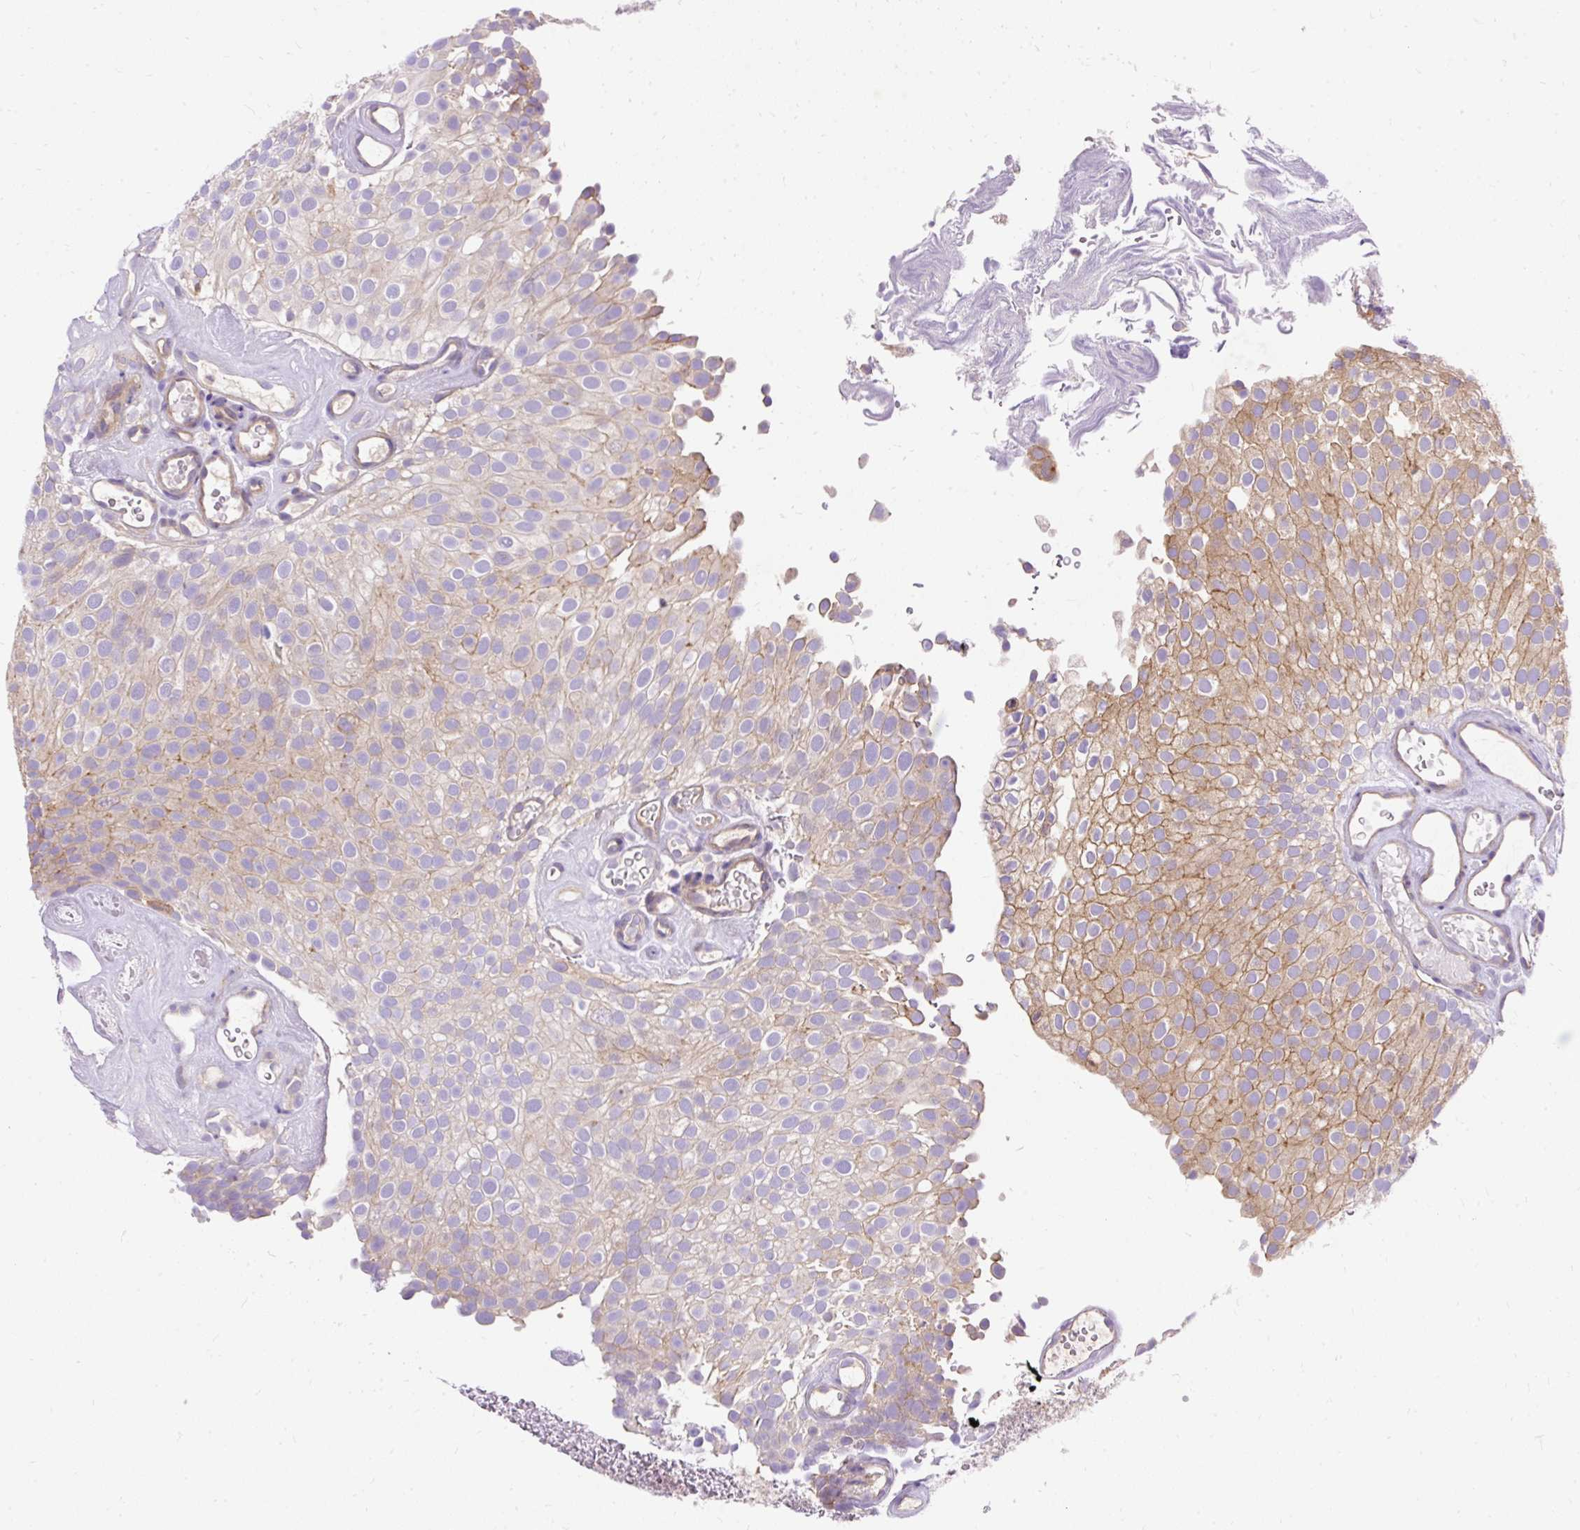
{"staining": {"intensity": "moderate", "quantity": "25%-75%", "location": "cytoplasmic/membranous"}, "tissue": "urothelial cancer", "cell_type": "Tumor cells", "image_type": "cancer", "snomed": [{"axis": "morphology", "description": "Urothelial carcinoma, Low grade"}, {"axis": "topography", "description": "Urinary bladder"}], "caption": "Immunohistochemistry (IHC) (DAB) staining of low-grade urothelial carcinoma exhibits moderate cytoplasmic/membranous protein positivity in about 25%-75% of tumor cells.", "gene": "OR4K15", "patient": {"sex": "male", "age": 78}}